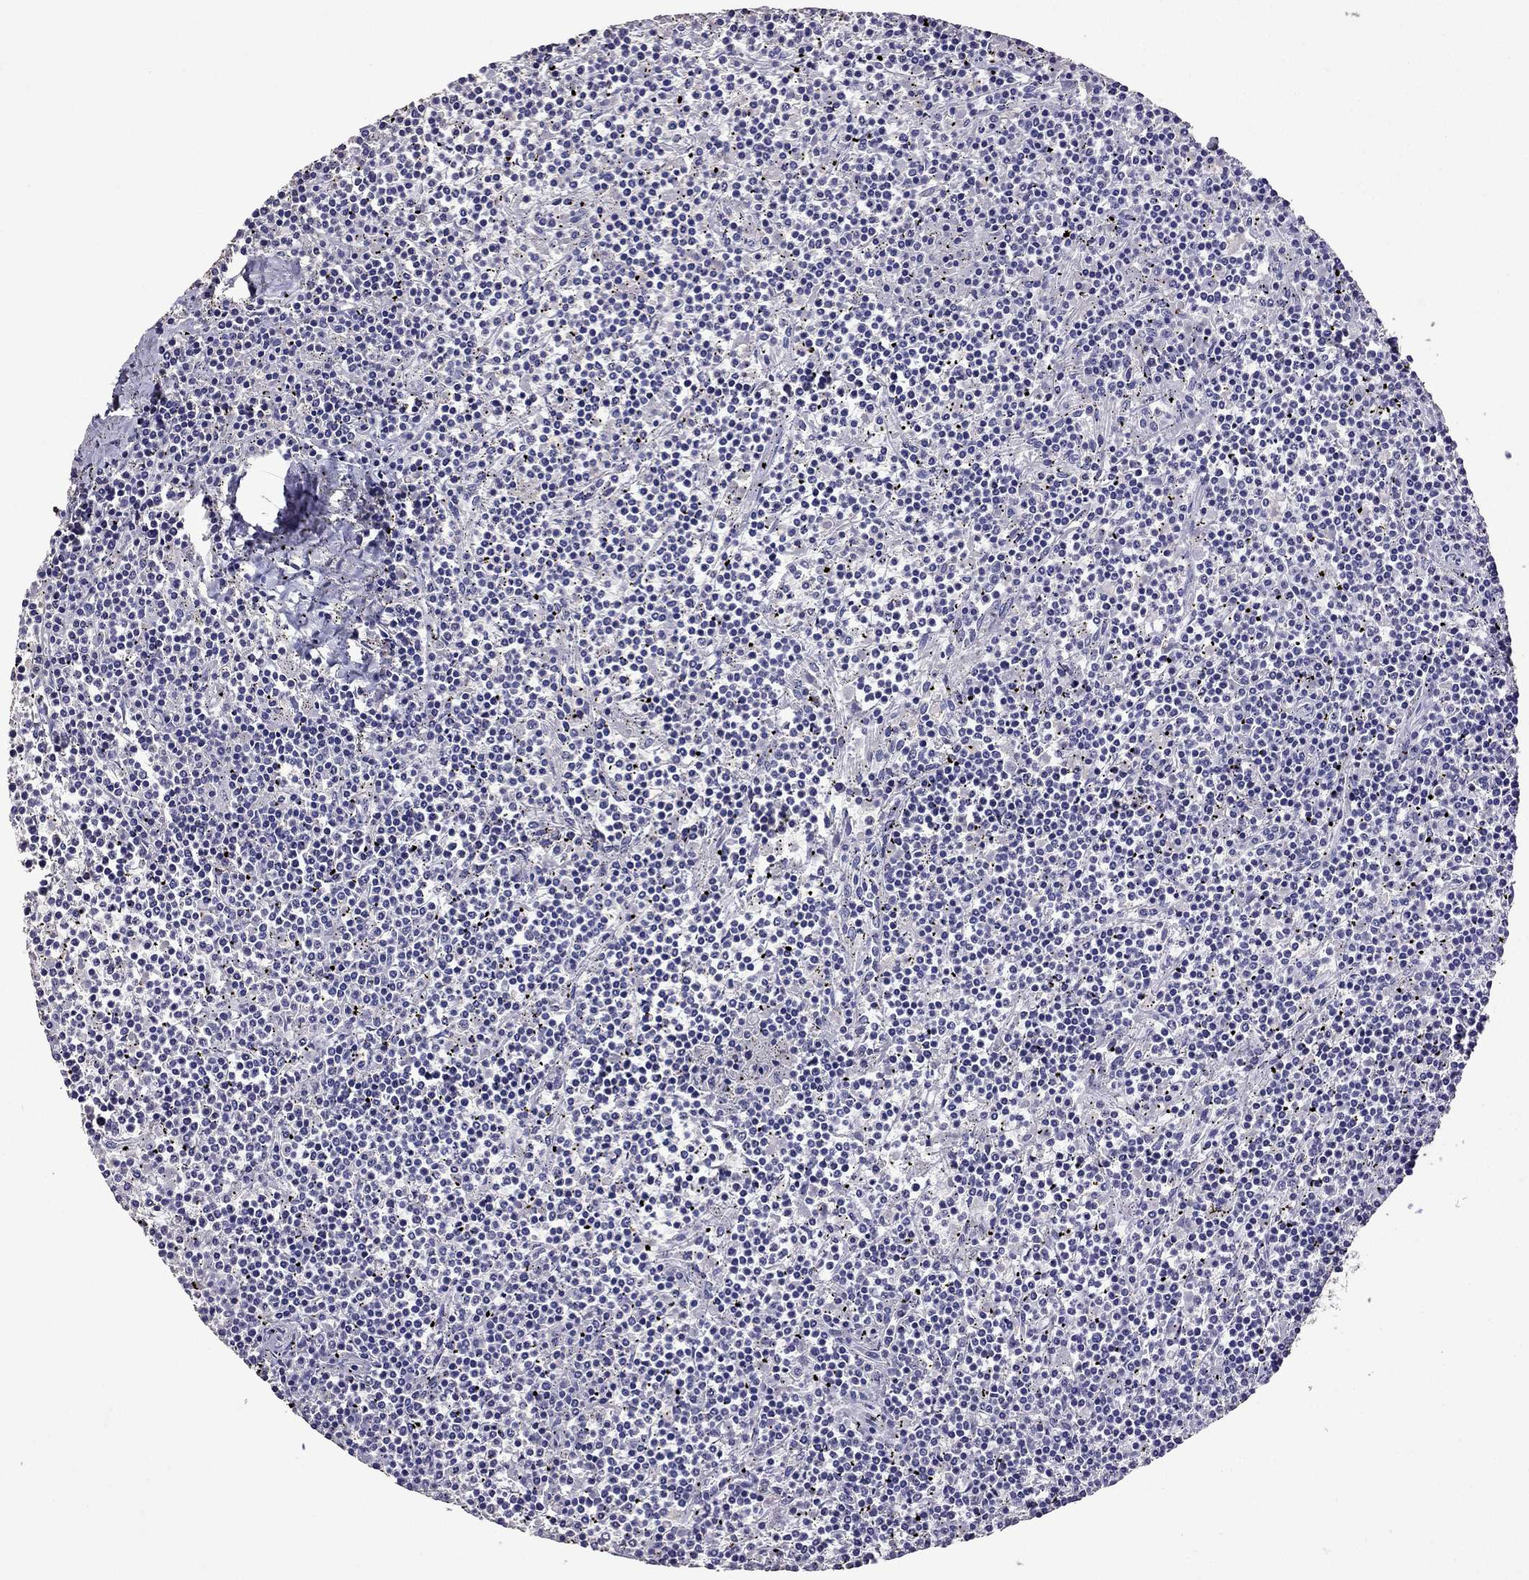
{"staining": {"intensity": "negative", "quantity": "none", "location": "none"}, "tissue": "lymphoma", "cell_type": "Tumor cells", "image_type": "cancer", "snomed": [{"axis": "morphology", "description": "Malignant lymphoma, non-Hodgkin's type, Low grade"}, {"axis": "topography", "description": "Spleen"}], "caption": "An IHC image of lymphoma is shown. There is no staining in tumor cells of lymphoma.", "gene": "NKX3-1", "patient": {"sex": "female", "age": 19}}